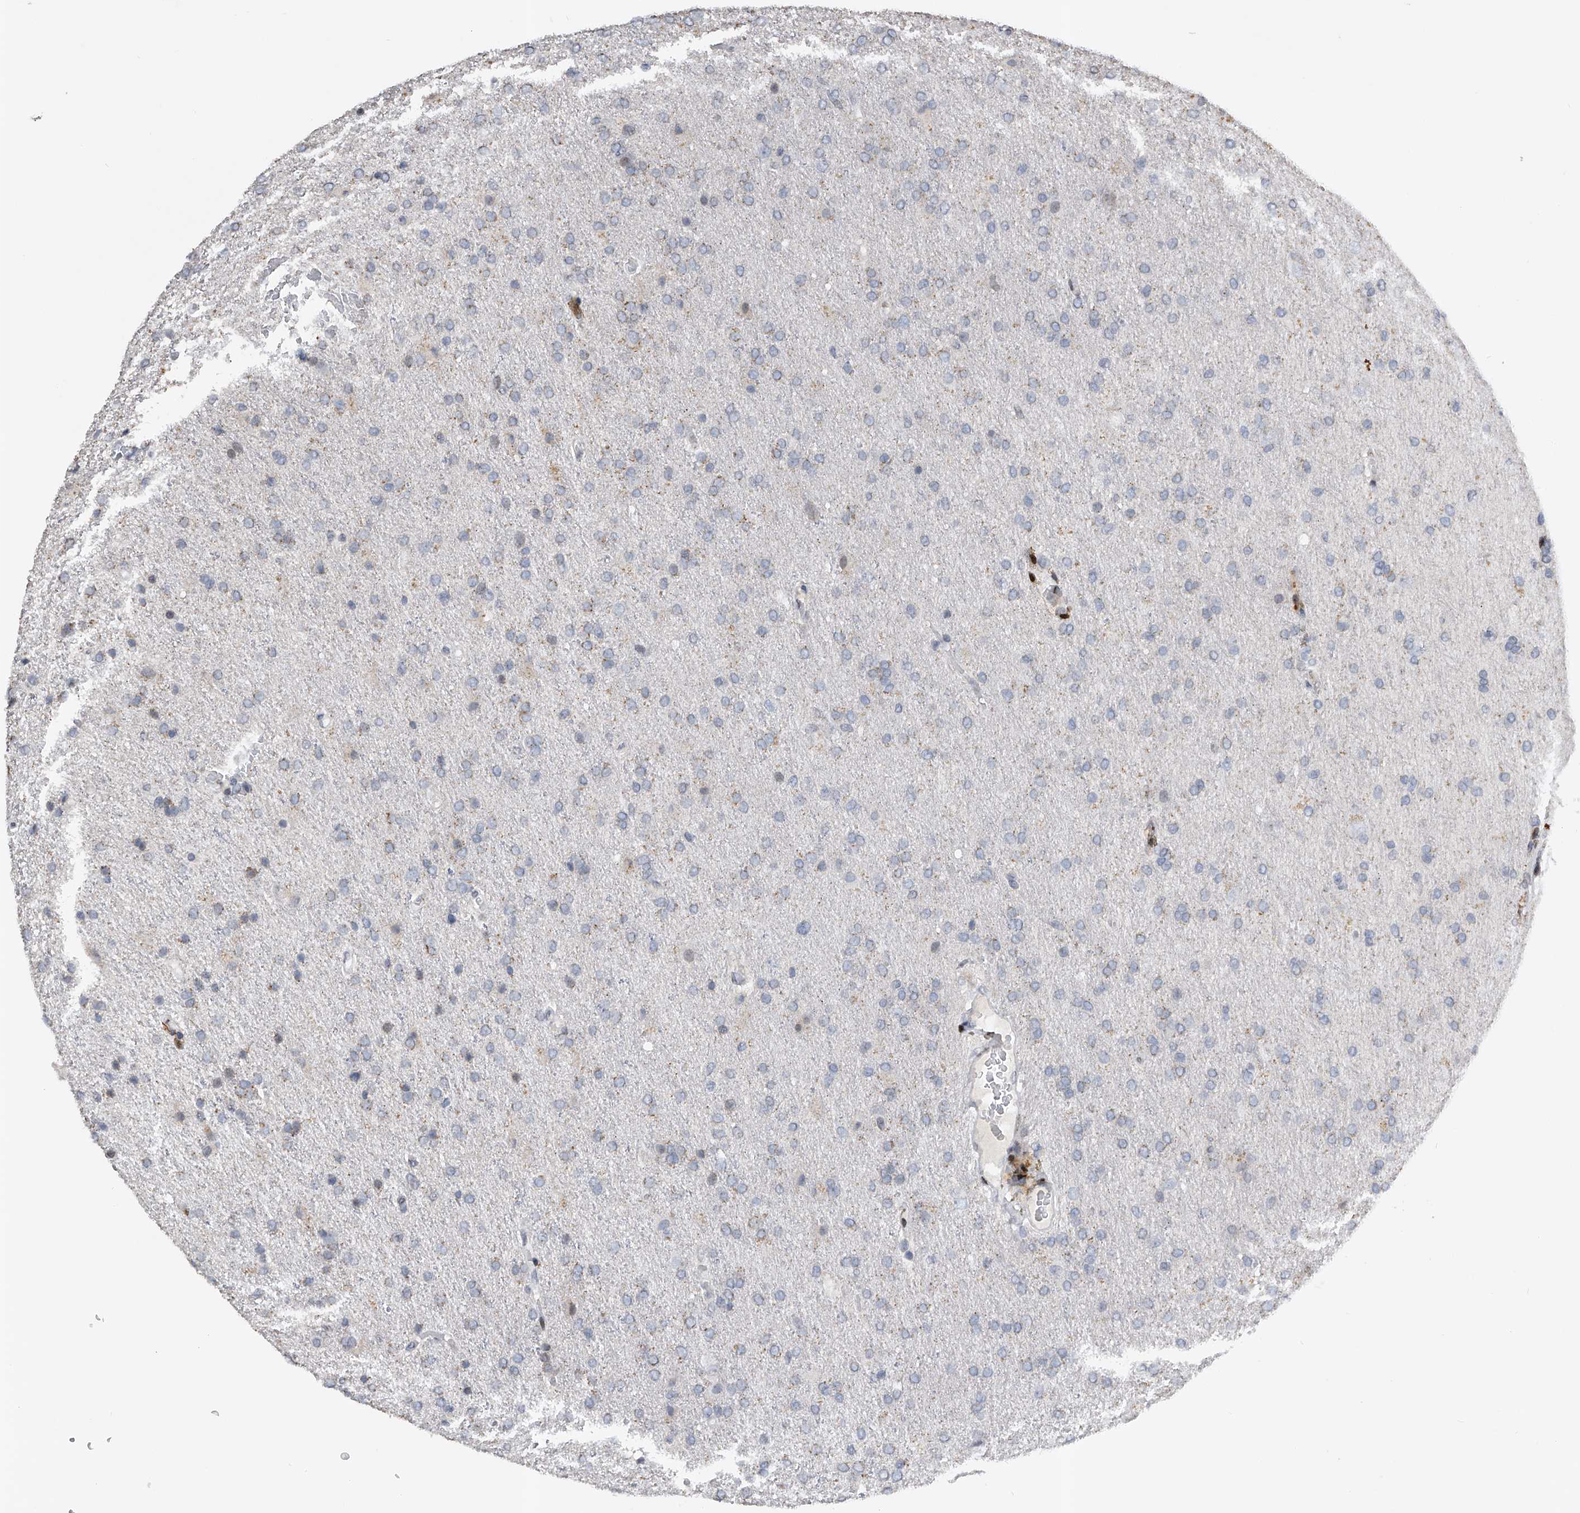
{"staining": {"intensity": "negative", "quantity": "none", "location": "none"}, "tissue": "glioma", "cell_type": "Tumor cells", "image_type": "cancer", "snomed": [{"axis": "morphology", "description": "Glioma, malignant, High grade"}, {"axis": "topography", "description": "Brain"}], "caption": "An immunohistochemistry image of malignant glioma (high-grade) is shown. There is no staining in tumor cells of malignant glioma (high-grade). The staining was performed using DAB to visualize the protein expression in brown, while the nuclei were stained in blue with hematoxylin (Magnification: 20x).", "gene": "RWDD2A", "patient": {"sex": "male", "age": 72}}